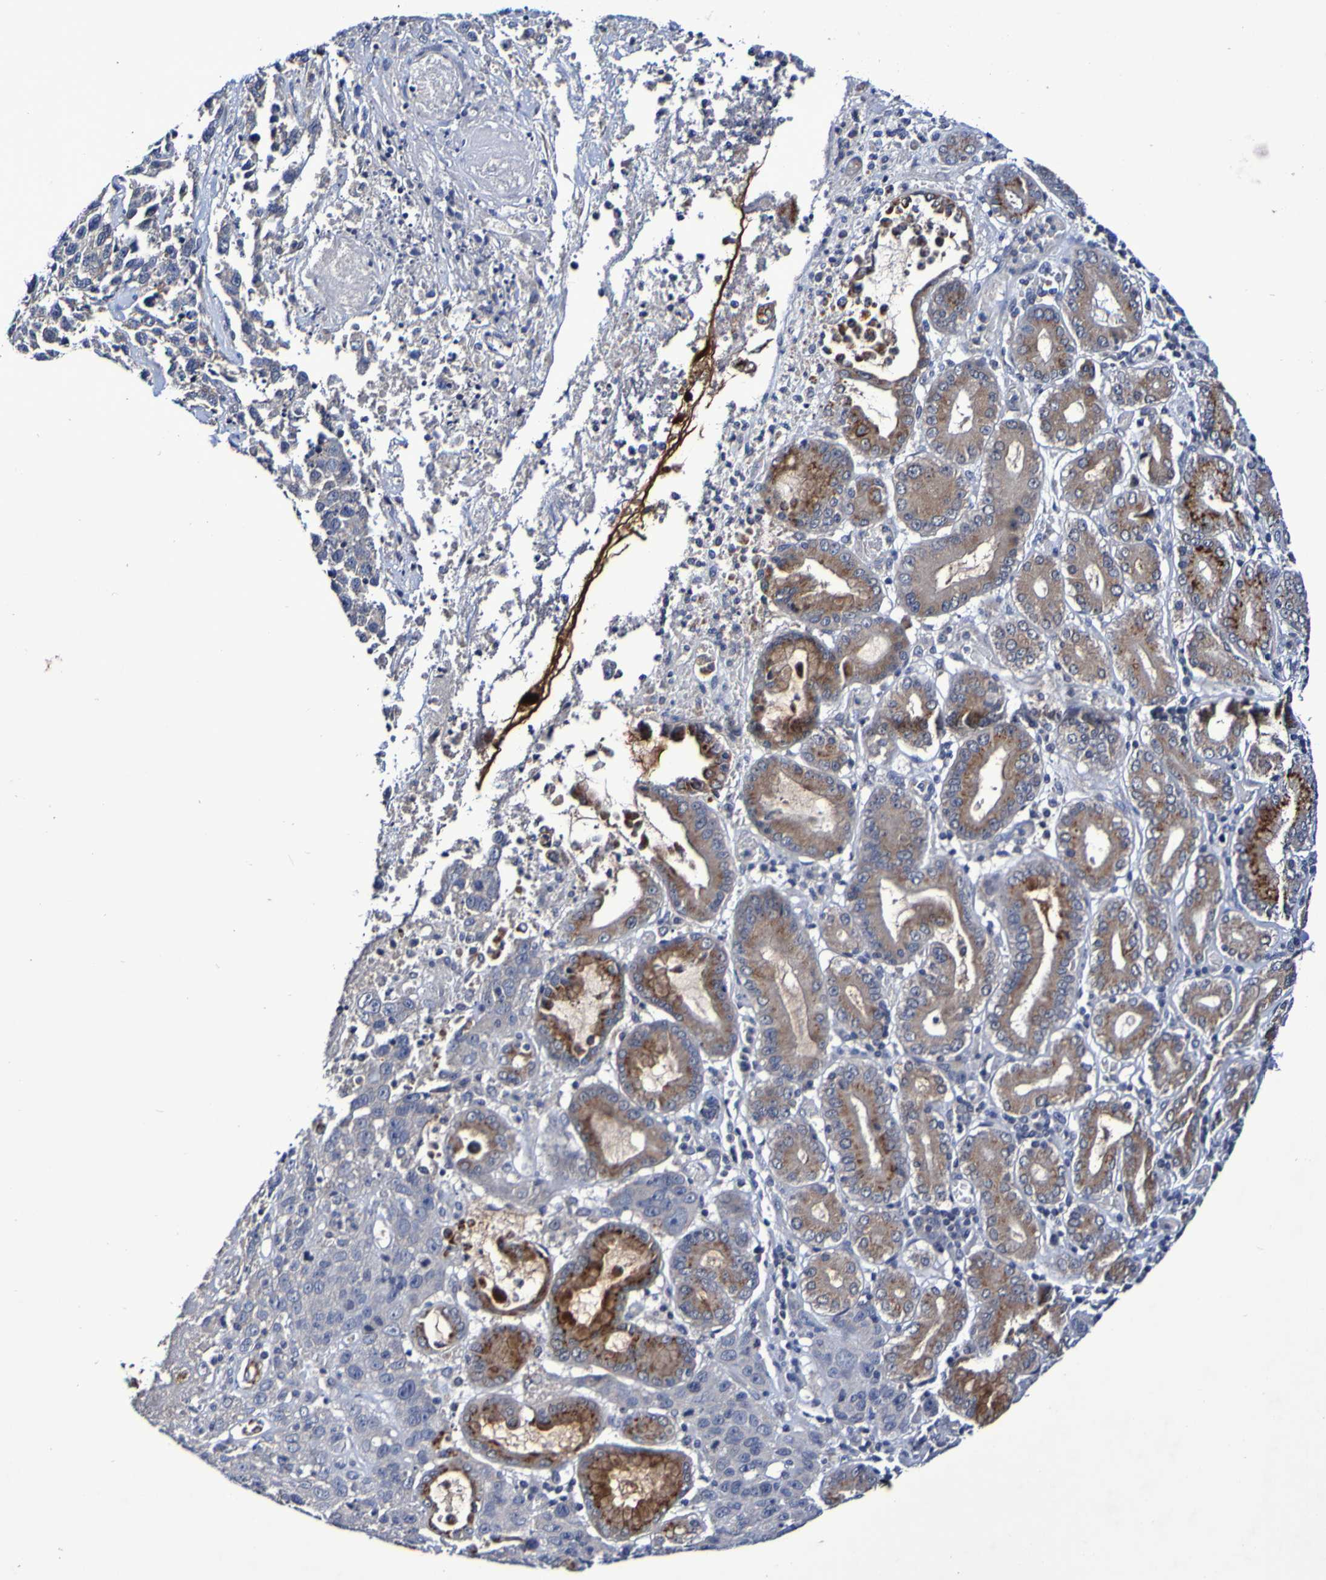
{"staining": {"intensity": "strong", "quantity": "<25%", "location": "cytoplasmic/membranous"}, "tissue": "stomach cancer", "cell_type": "Tumor cells", "image_type": "cancer", "snomed": [{"axis": "morphology", "description": "Normal tissue, NOS"}, {"axis": "morphology", "description": "Adenocarcinoma, NOS"}, {"axis": "topography", "description": "Stomach"}], "caption": "Human stomach cancer (adenocarcinoma) stained for a protein (brown) reveals strong cytoplasmic/membranous positive positivity in approximately <25% of tumor cells.", "gene": "PTP4A2", "patient": {"sex": "male", "age": 48}}